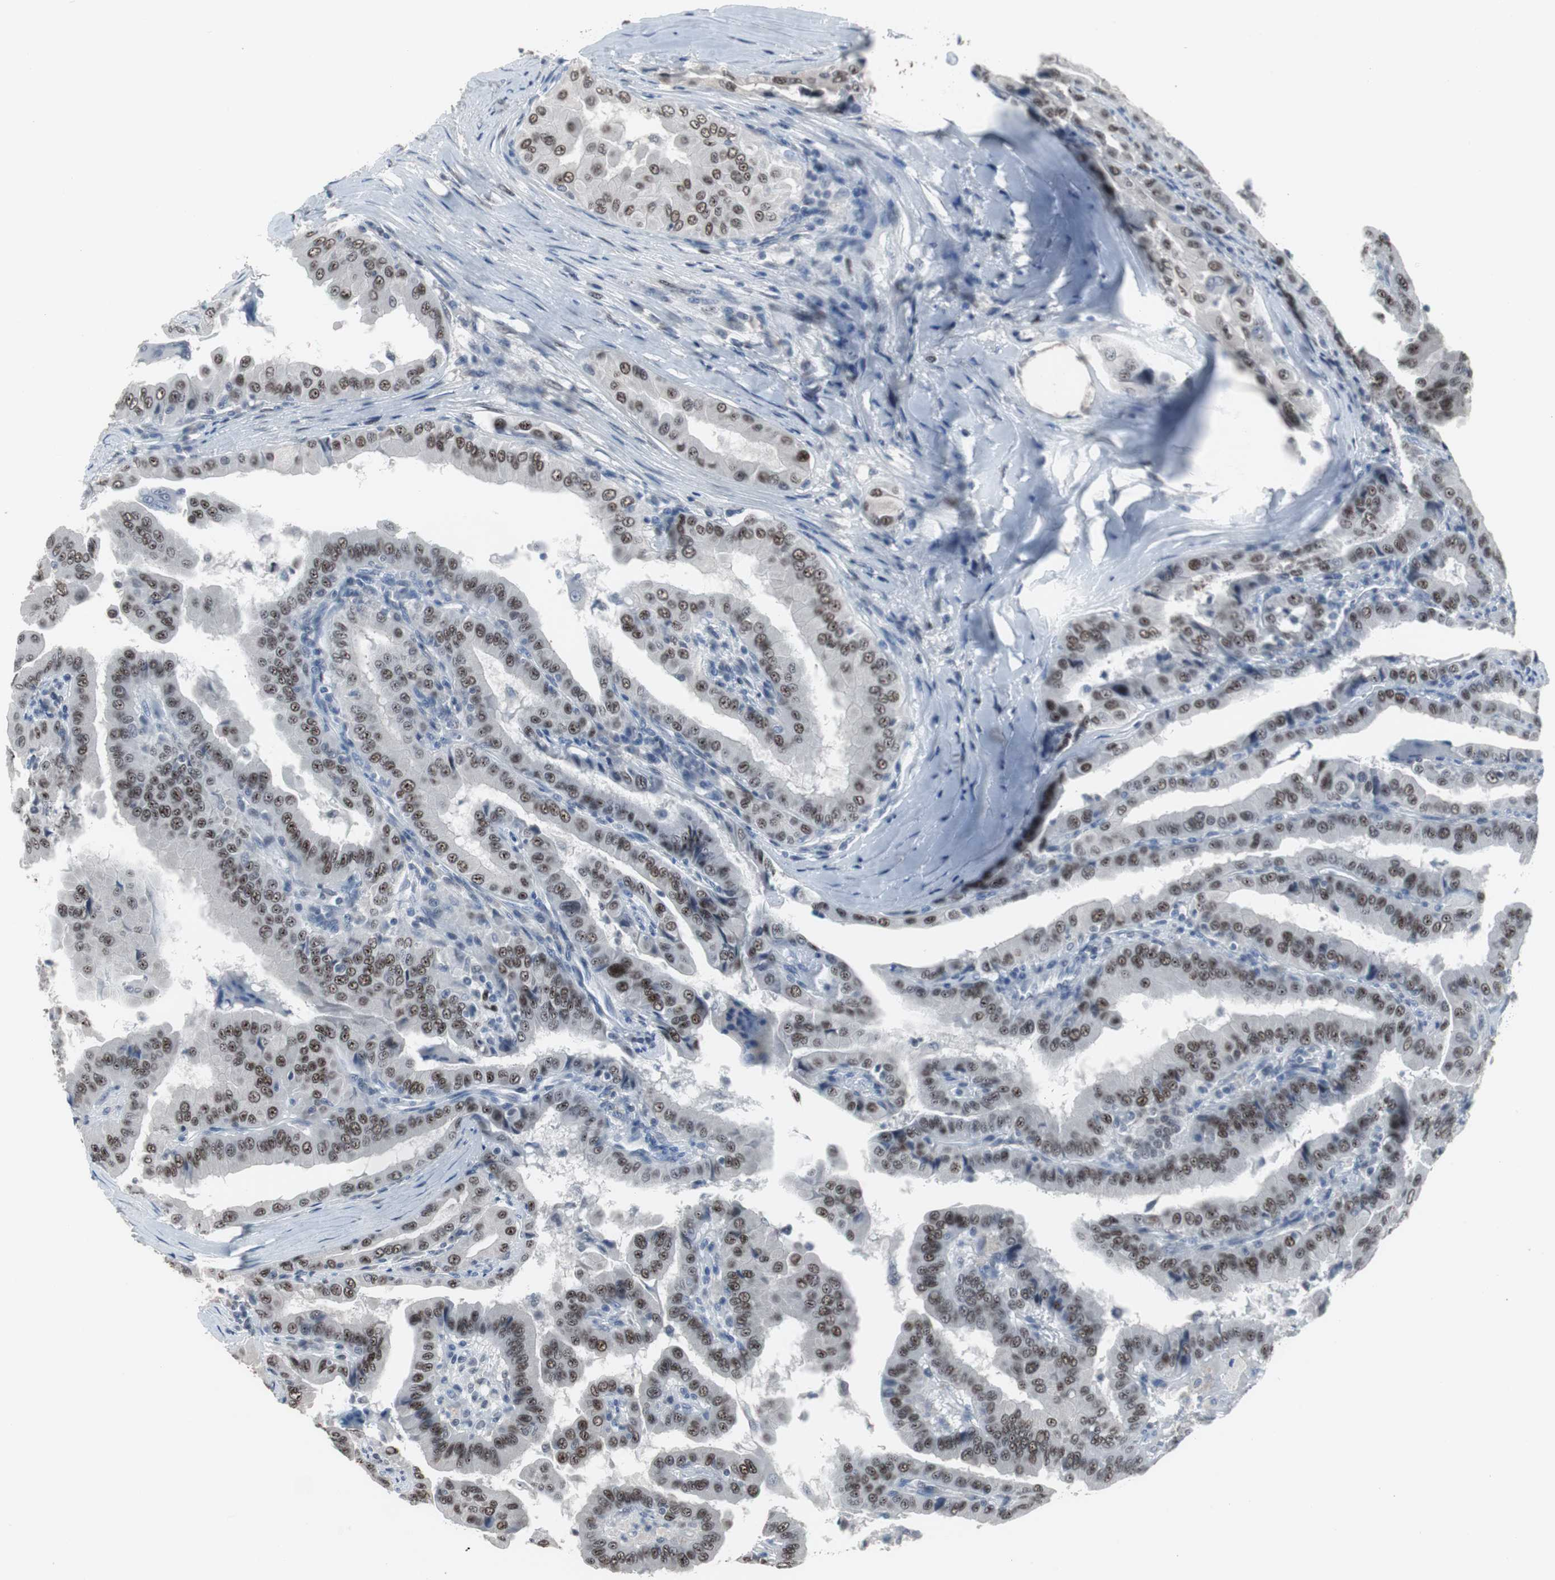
{"staining": {"intensity": "moderate", "quantity": ">75%", "location": "nuclear"}, "tissue": "thyroid cancer", "cell_type": "Tumor cells", "image_type": "cancer", "snomed": [{"axis": "morphology", "description": "Papillary adenocarcinoma, NOS"}, {"axis": "topography", "description": "Thyroid gland"}], "caption": "Thyroid cancer stained with immunohistochemistry reveals moderate nuclear staining in about >75% of tumor cells.", "gene": "FOXP4", "patient": {"sex": "male", "age": 33}}